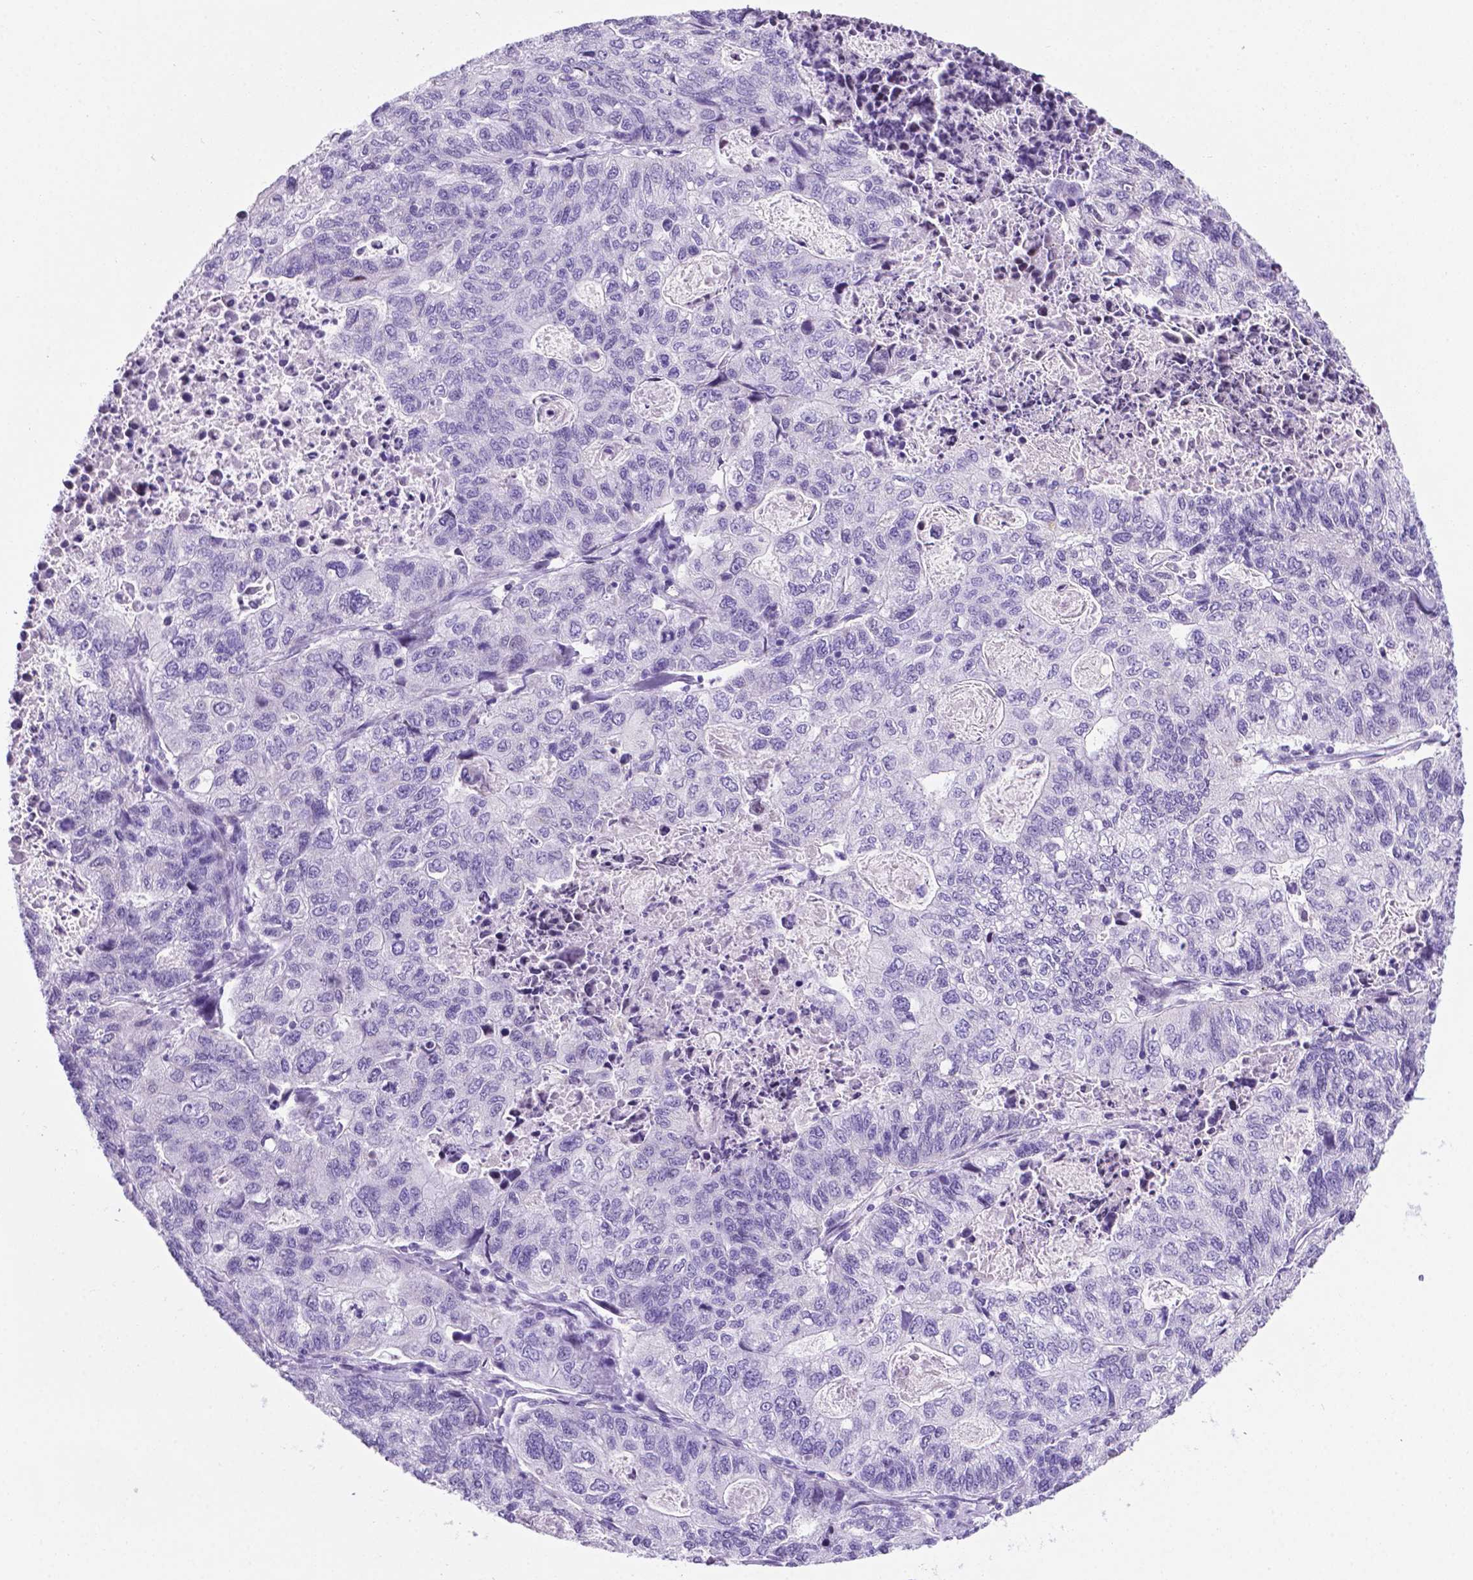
{"staining": {"intensity": "negative", "quantity": "none", "location": "none"}, "tissue": "stomach cancer", "cell_type": "Tumor cells", "image_type": "cancer", "snomed": [{"axis": "morphology", "description": "Adenocarcinoma, NOS"}, {"axis": "topography", "description": "Stomach, upper"}], "caption": "Image shows no protein positivity in tumor cells of stomach adenocarcinoma tissue. (DAB immunohistochemistry with hematoxylin counter stain).", "gene": "C17orf107", "patient": {"sex": "female", "age": 67}}